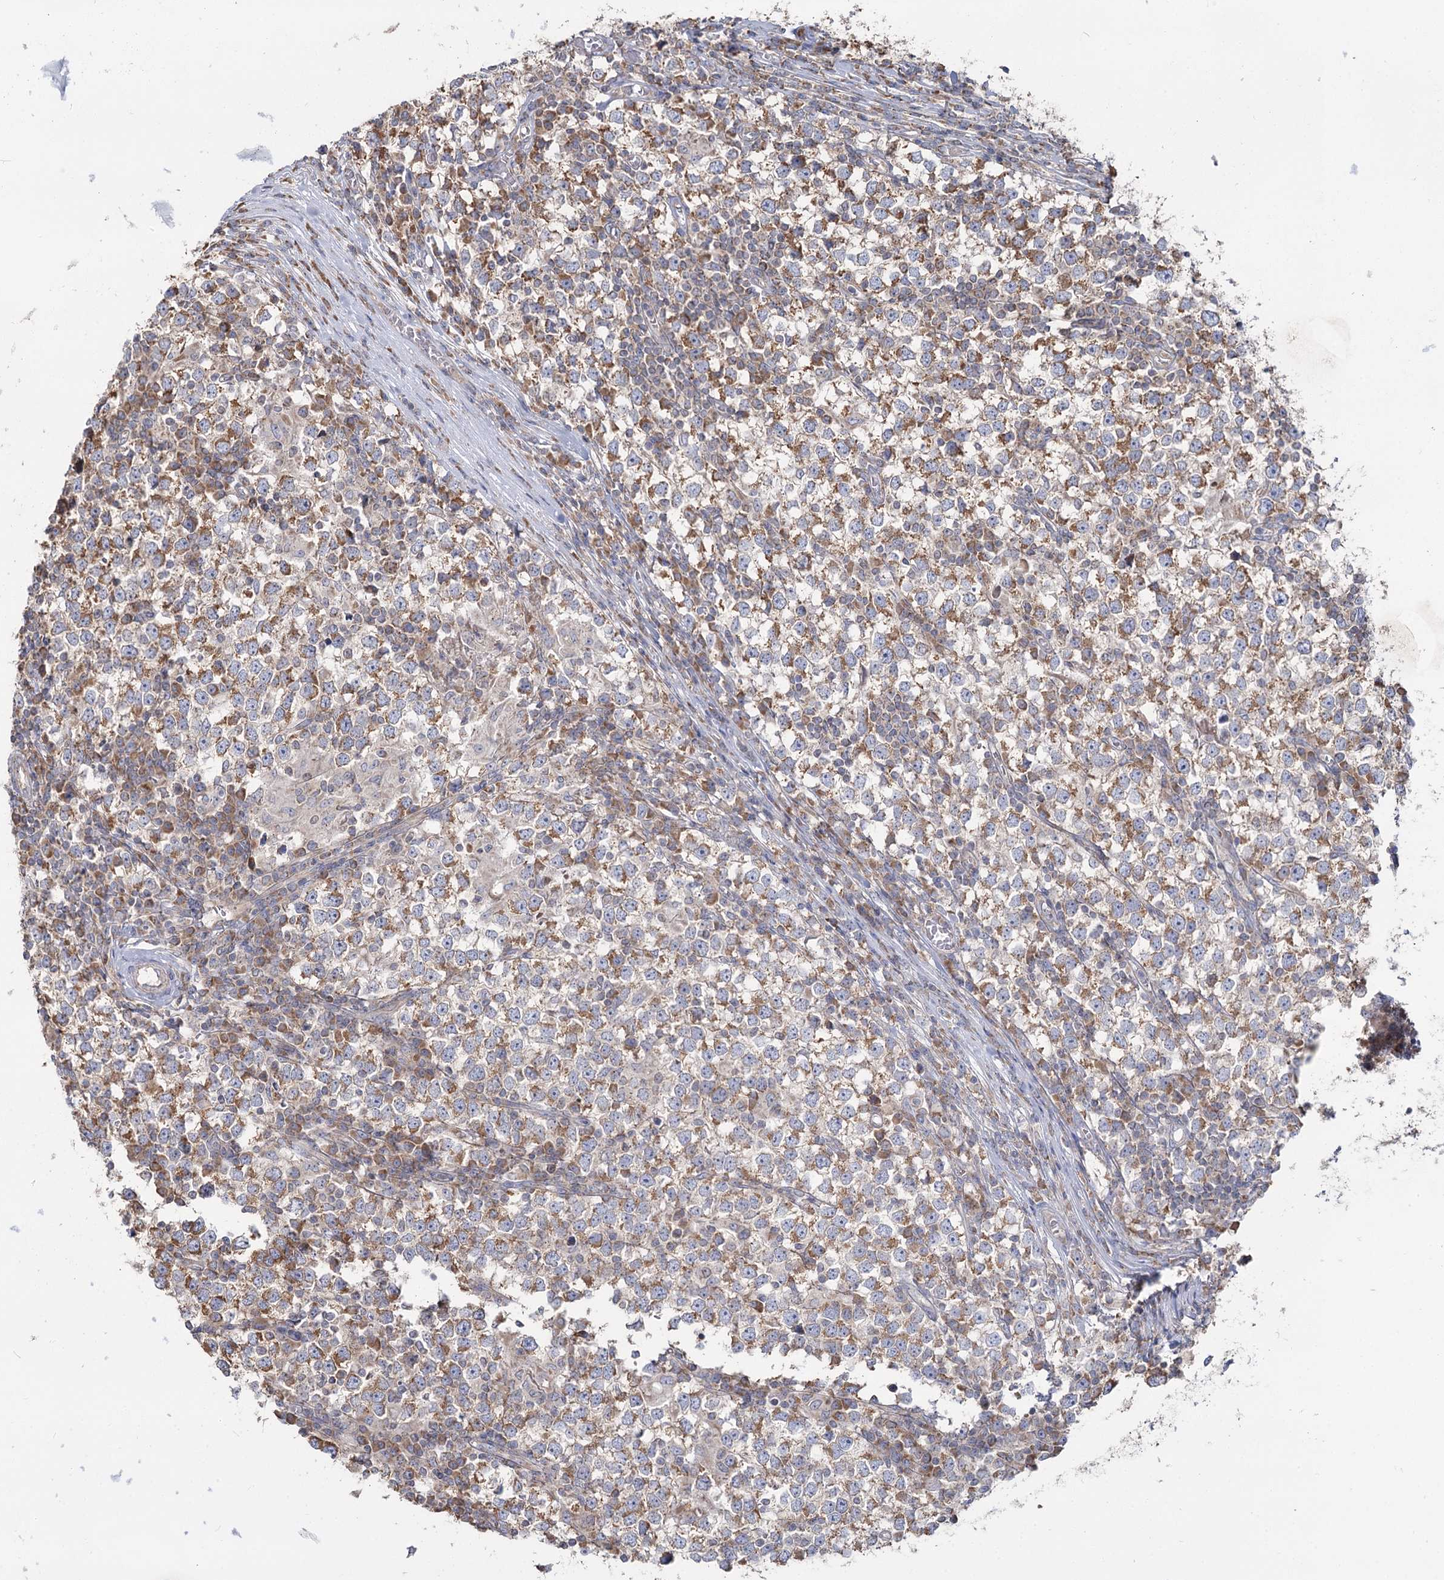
{"staining": {"intensity": "moderate", "quantity": ">75%", "location": "cytoplasmic/membranous"}, "tissue": "testis cancer", "cell_type": "Tumor cells", "image_type": "cancer", "snomed": [{"axis": "morphology", "description": "Seminoma, NOS"}, {"axis": "topography", "description": "Testis"}], "caption": "A medium amount of moderate cytoplasmic/membranous positivity is present in about >75% of tumor cells in seminoma (testis) tissue.", "gene": "ACOX2", "patient": {"sex": "male", "age": 65}}